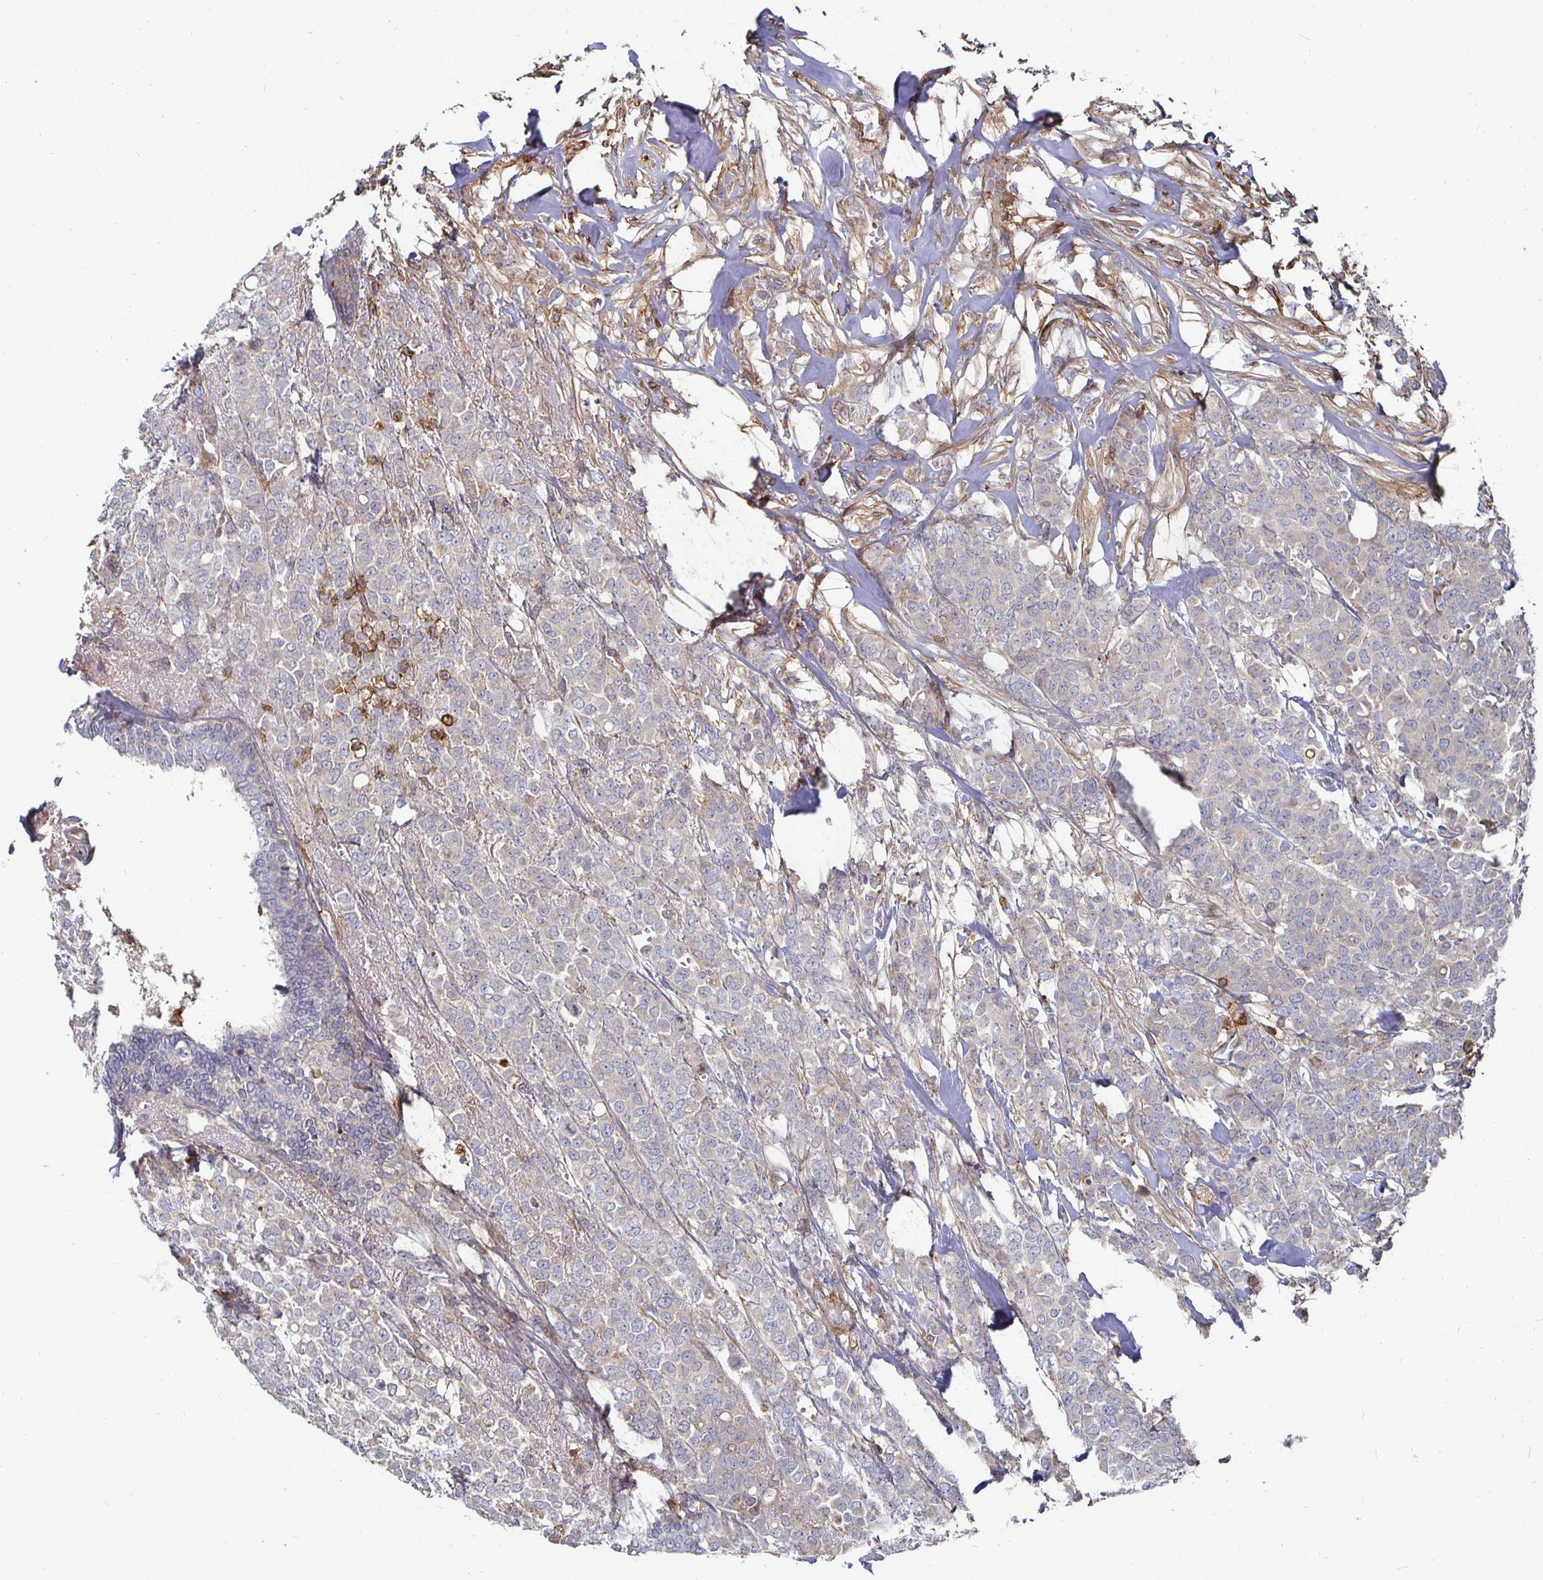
{"staining": {"intensity": "negative", "quantity": "none", "location": "none"}, "tissue": "breast cancer", "cell_type": "Tumor cells", "image_type": "cancer", "snomed": [{"axis": "morphology", "description": "Lobular carcinoma"}, {"axis": "topography", "description": "Breast"}], "caption": "Micrograph shows no protein positivity in tumor cells of breast lobular carcinoma tissue.", "gene": "GJA4", "patient": {"sex": "female", "age": 91}}